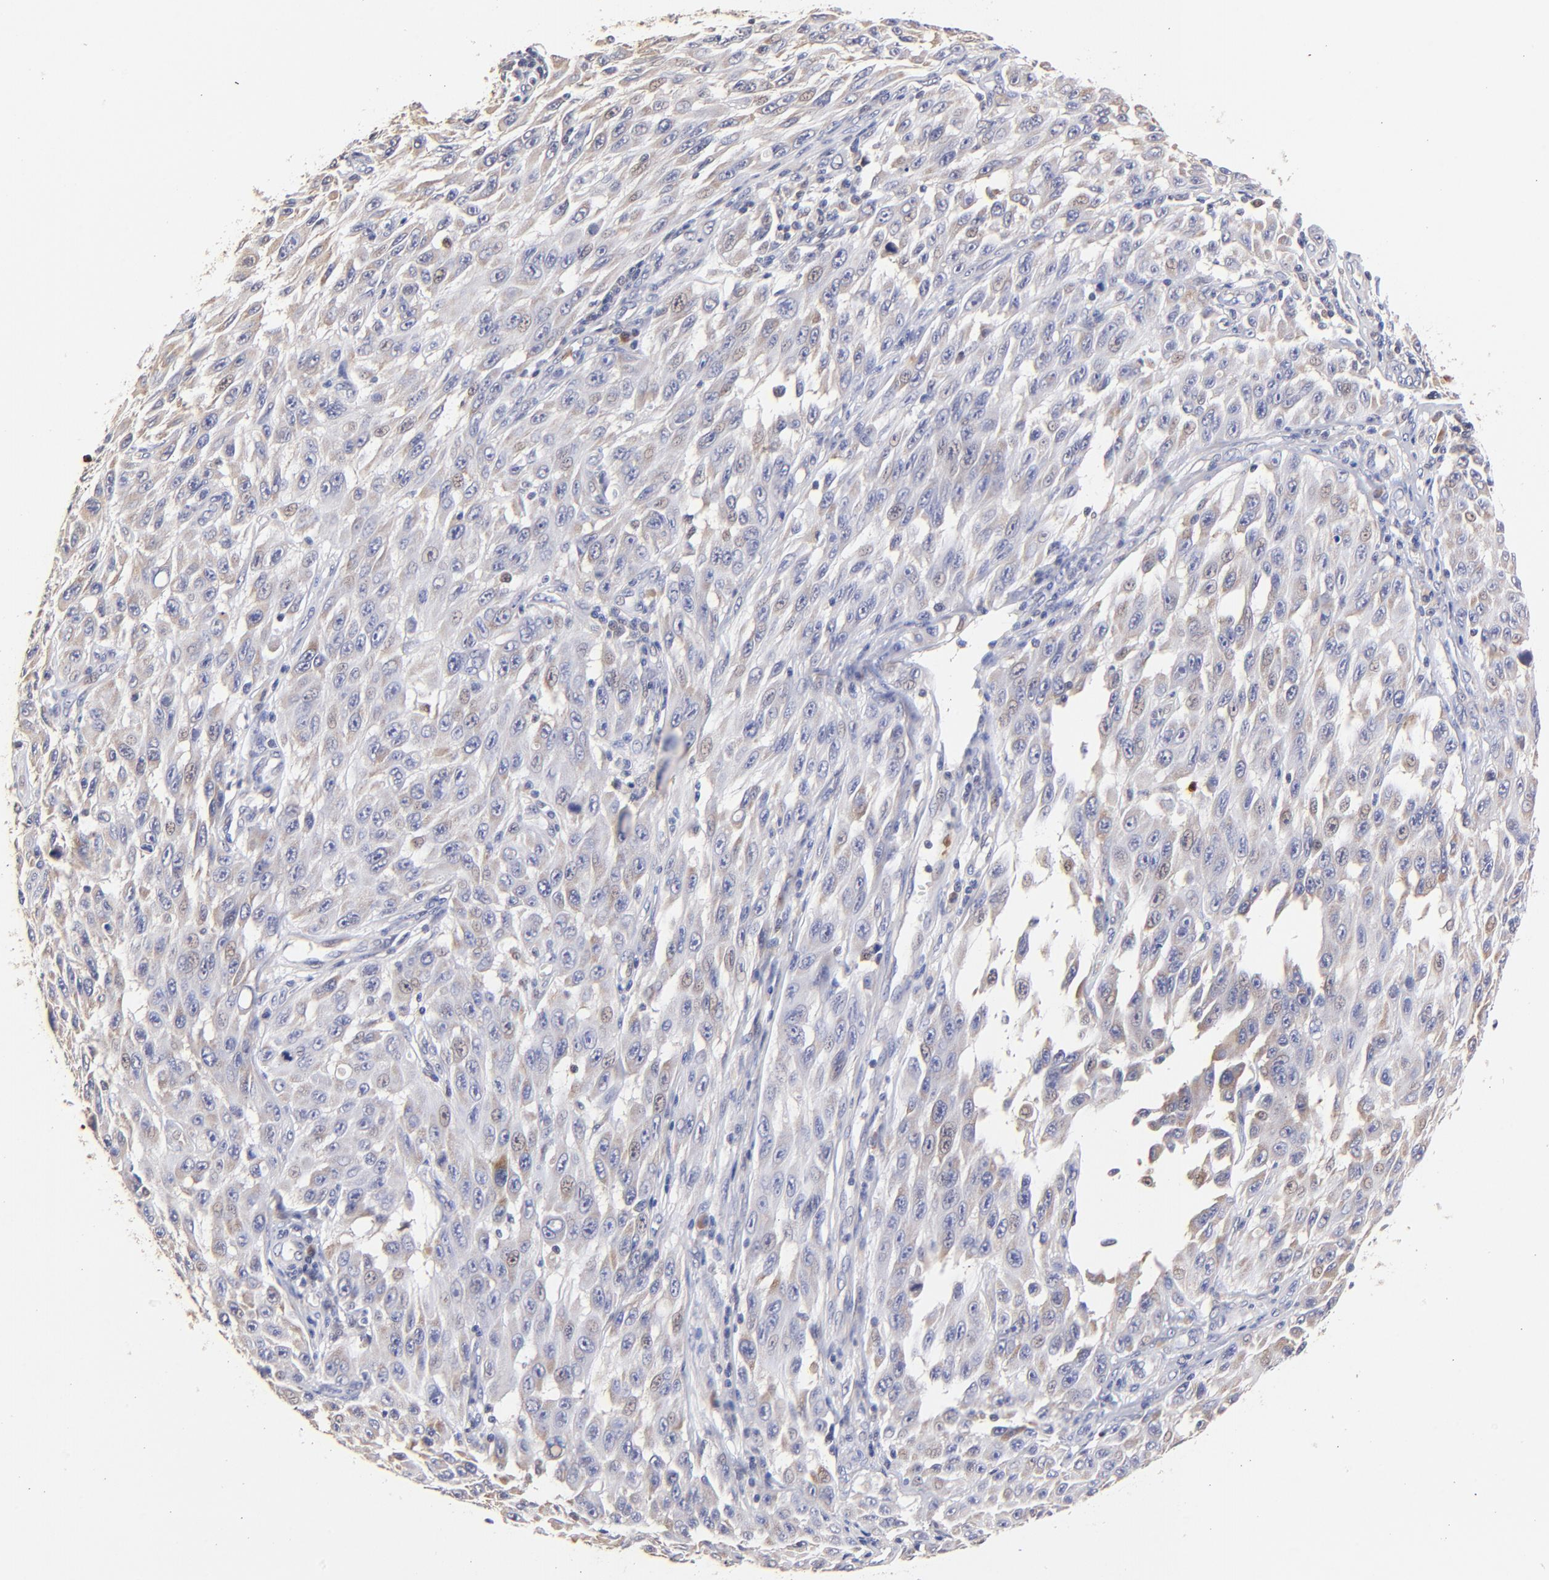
{"staining": {"intensity": "weak", "quantity": "25%-75%", "location": "cytoplasmic/membranous"}, "tissue": "melanoma", "cell_type": "Tumor cells", "image_type": "cancer", "snomed": [{"axis": "morphology", "description": "Malignant melanoma, NOS"}, {"axis": "topography", "description": "Skin"}], "caption": "Immunohistochemistry image of neoplastic tissue: malignant melanoma stained using IHC displays low levels of weak protein expression localized specifically in the cytoplasmic/membranous of tumor cells, appearing as a cytoplasmic/membranous brown color.", "gene": "BBOF1", "patient": {"sex": "male", "age": 30}}